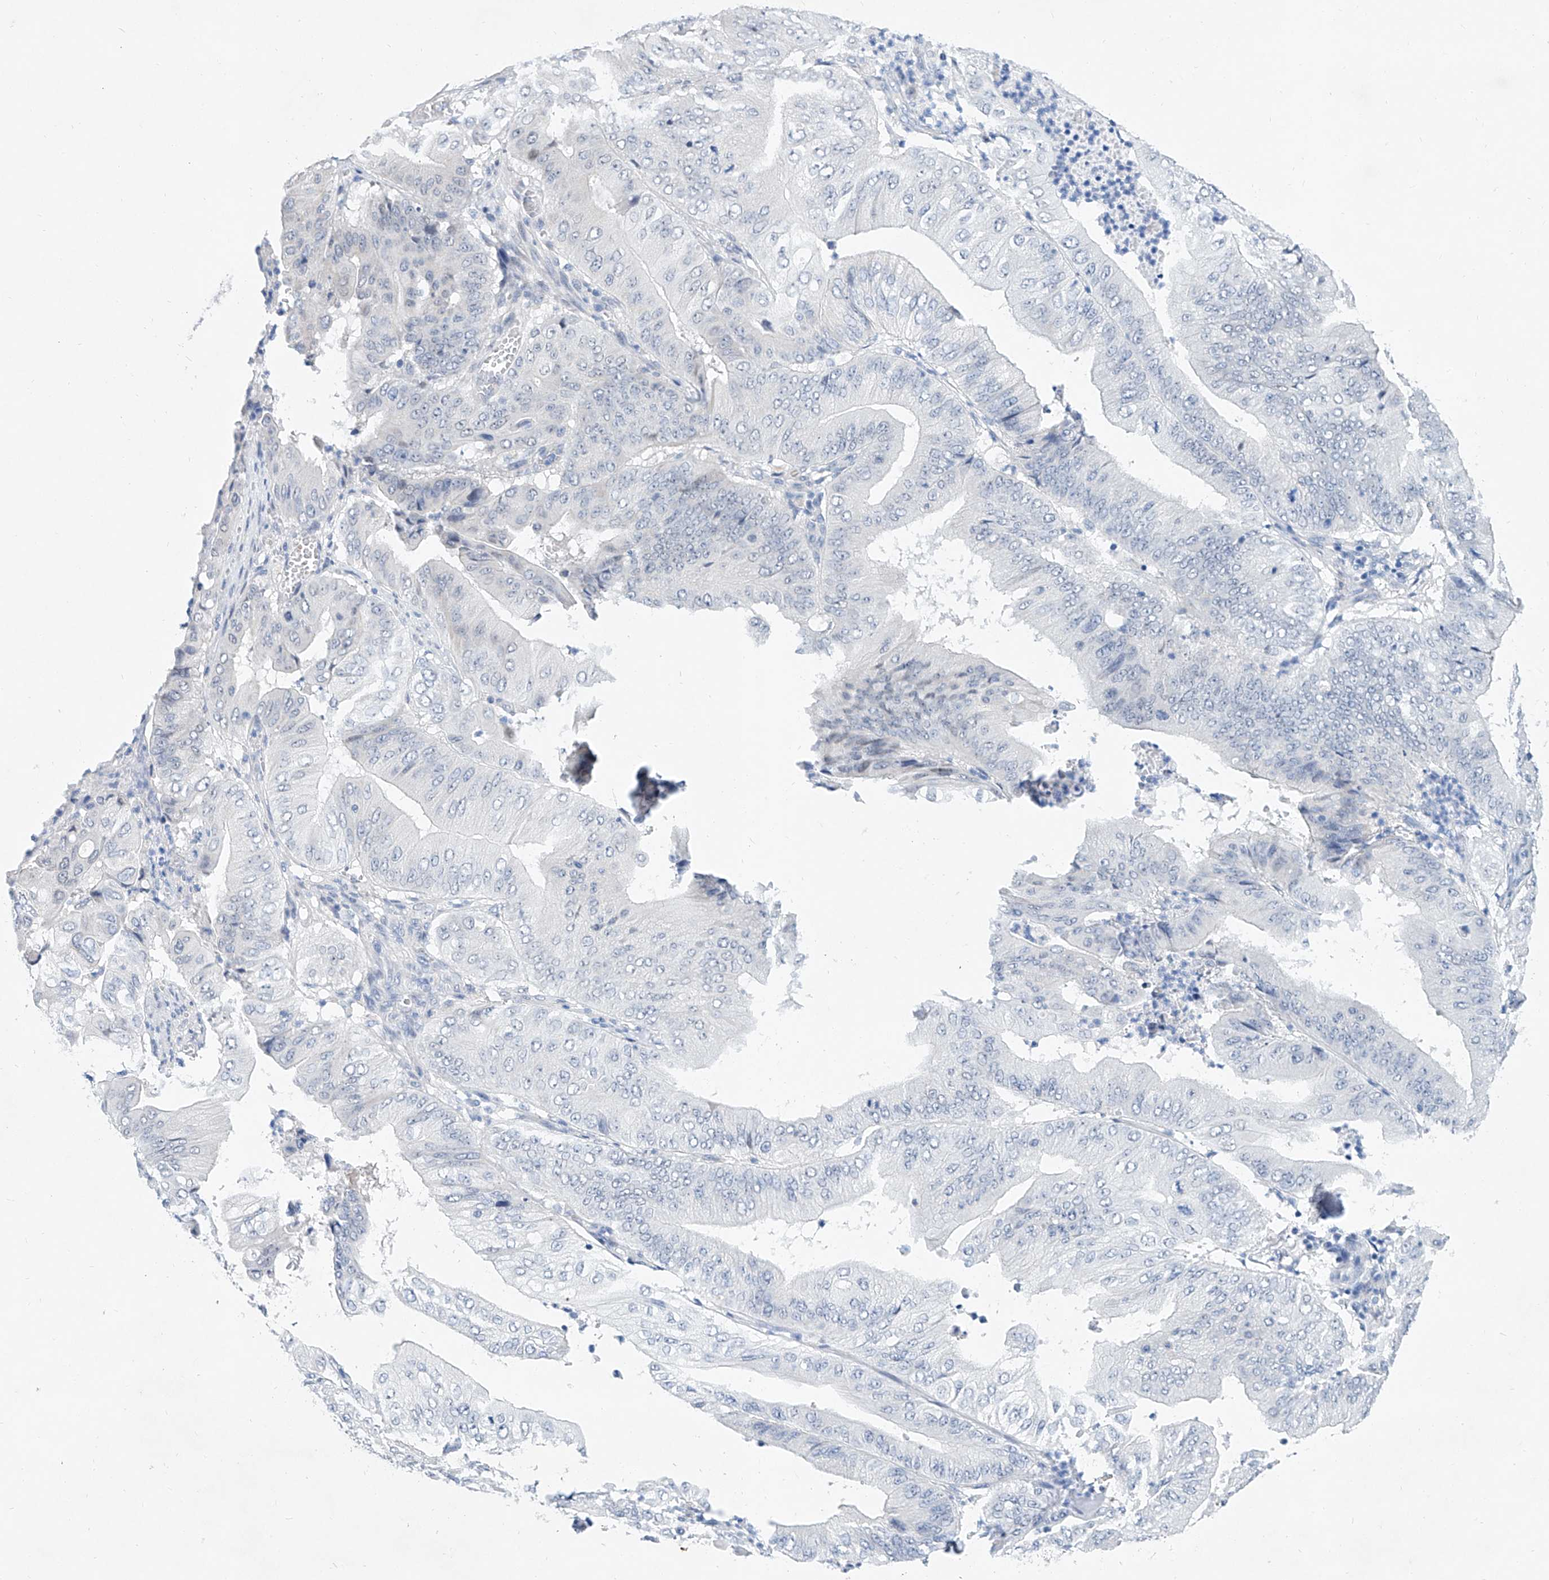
{"staining": {"intensity": "negative", "quantity": "none", "location": "none"}, "tissue": "pancreatic cancer", "cell_type": "Tumor cells", "image_type": "cancer", "snomed": [{"axis": "morphology", "description": "Adenocarcinoma, NOS"}, {"axis": "topography", "description": "Pancreas"}], "caption": "Pancreatic cancer (adenocarcinoma) stained for a protein using immunohistochemistry displays no positivity tumor cells.", "gene": "BPTF", "patient": {"sex": "female", "age": 77}}